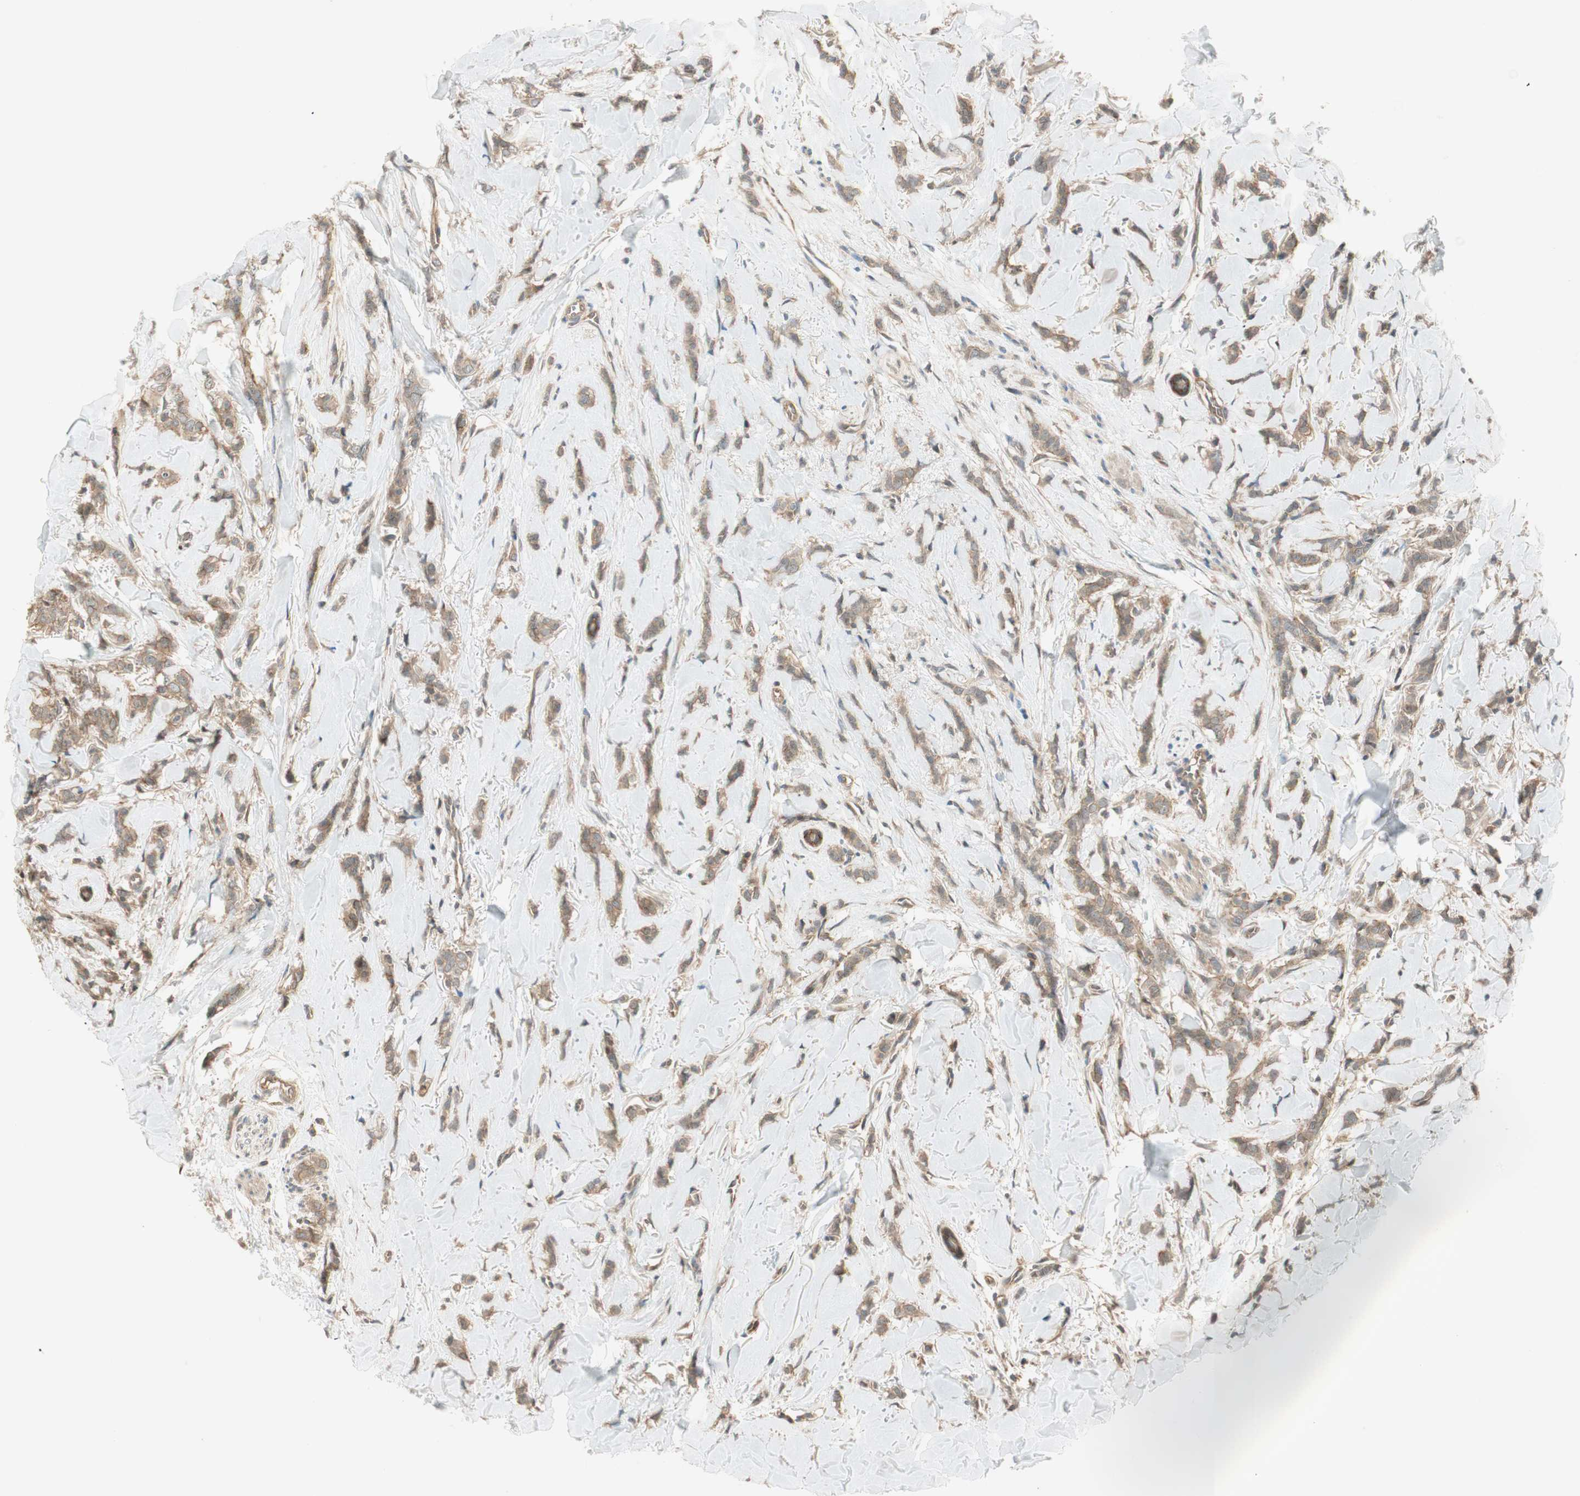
{"staining": {"intensity": "moderate", "quantity": ">75%", "location": "cytoplasmic/membranous"}, "tissue": "breast cancer", "cell_type": "Tumor cells", "image_type": "cancer", "snomed": [{"axis": "morphology", "description": "Lobular carcinoma"}, {"axis": "topography", "description": "Skin"}, {"axis": "topography", "description": "Breast"}], "caption": "DAB immunohistochemical staining of breast lobular carcinoma demonstrates moderate cytoplasmic/membranous protein positivity in approximately >75% of tumor cells.", "gene": "PSMD8", "patient": {"sex": "female", "age": 46}}